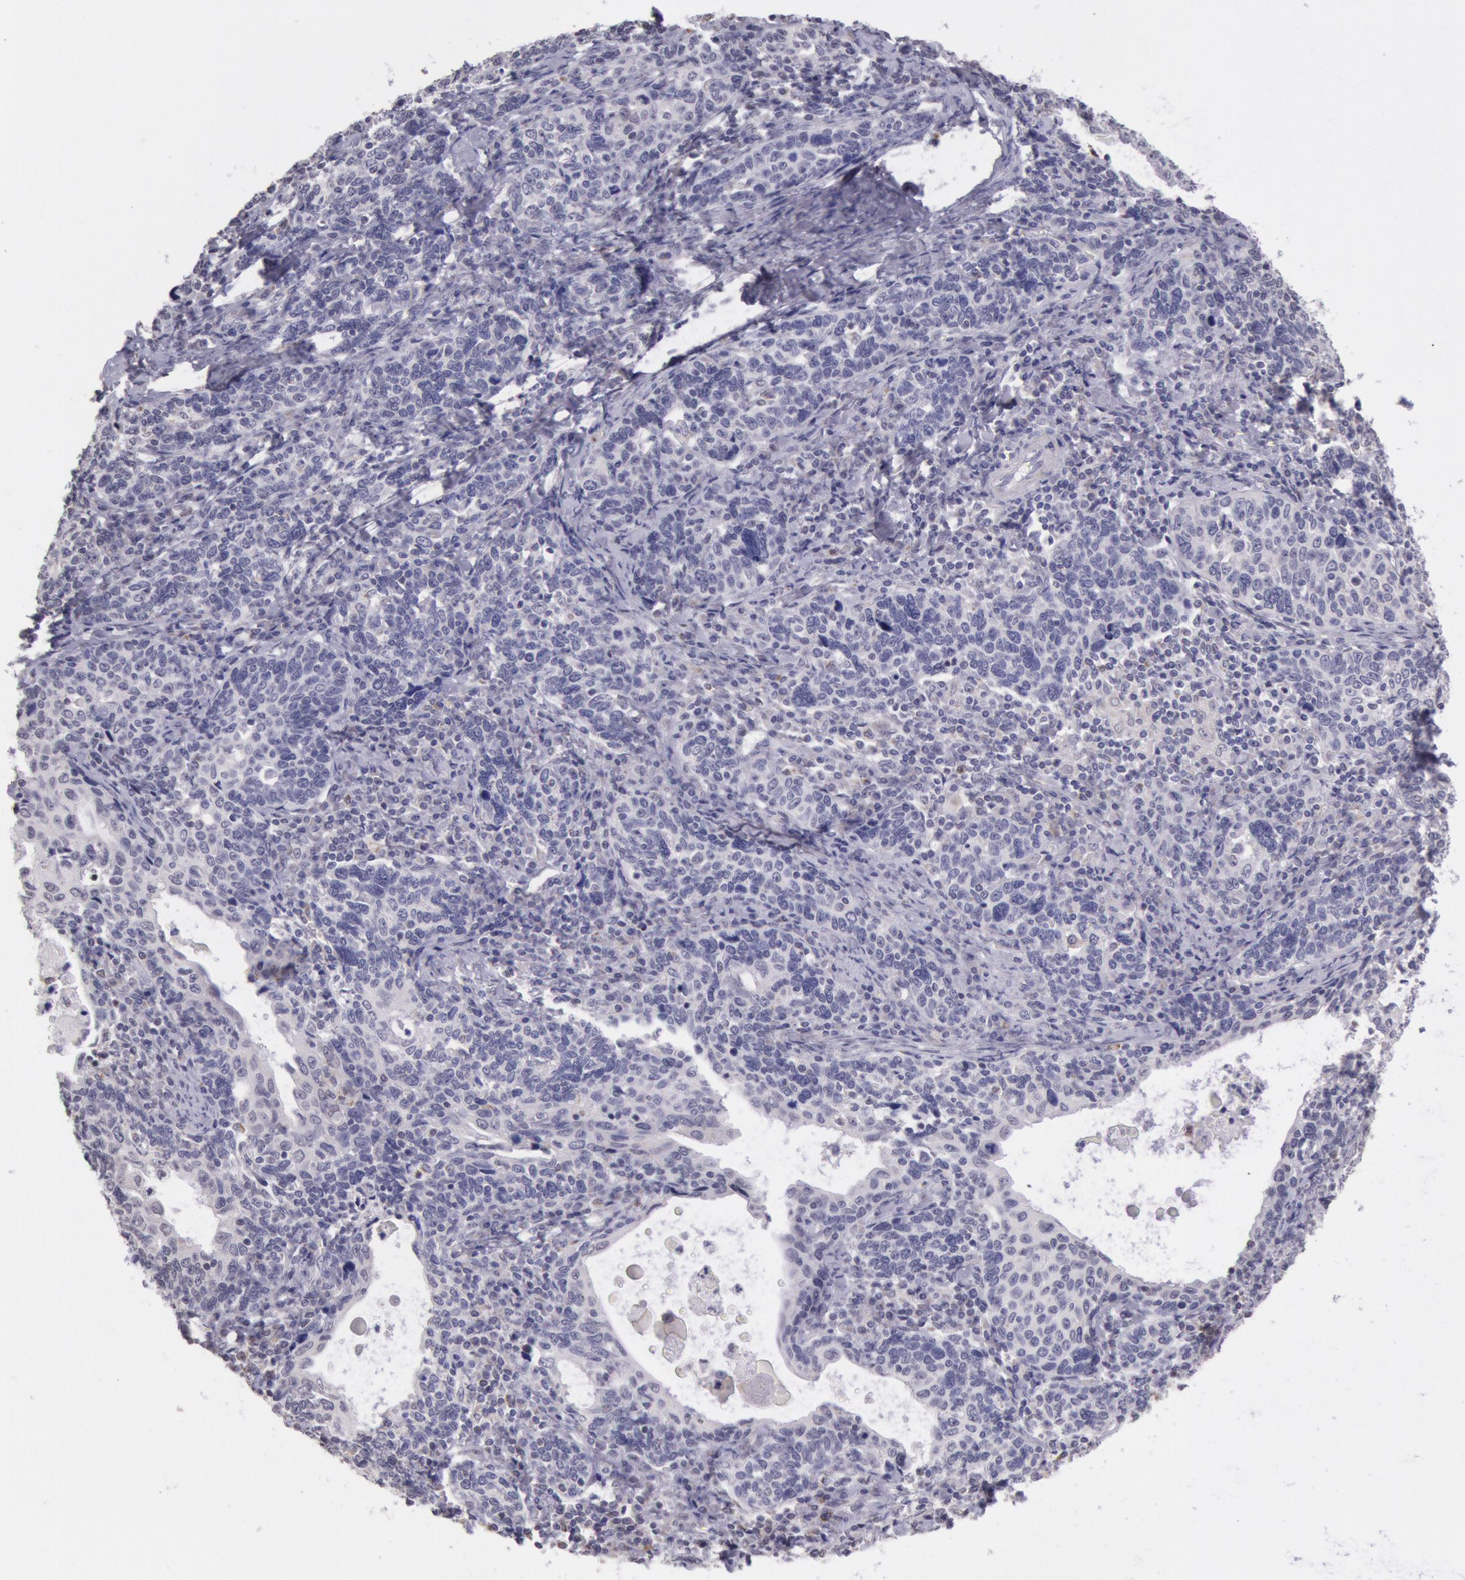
{"staining": {"intensity": "weak", "quantity": "25%-75%", "location": "cytoplasmic/membranous"}, "tissue": "cervical cancer", "cell_type": "Tumor cells", "image_type": "cancer", "snomed": [{"axis": "morphology", "description": "Squamous cell carcinoma, NOS"}, {"axis": "topography", "description": "Cervix"}], "caption": "Cervical squamous cell carcinoma stained with DAB IHC reveals low levels of weak cytoplasmic/membranous staining in approximately 25%-75% of tumor cells.", "gene": "FRMD6", "patient": {"sex": "female", "age": 41}}